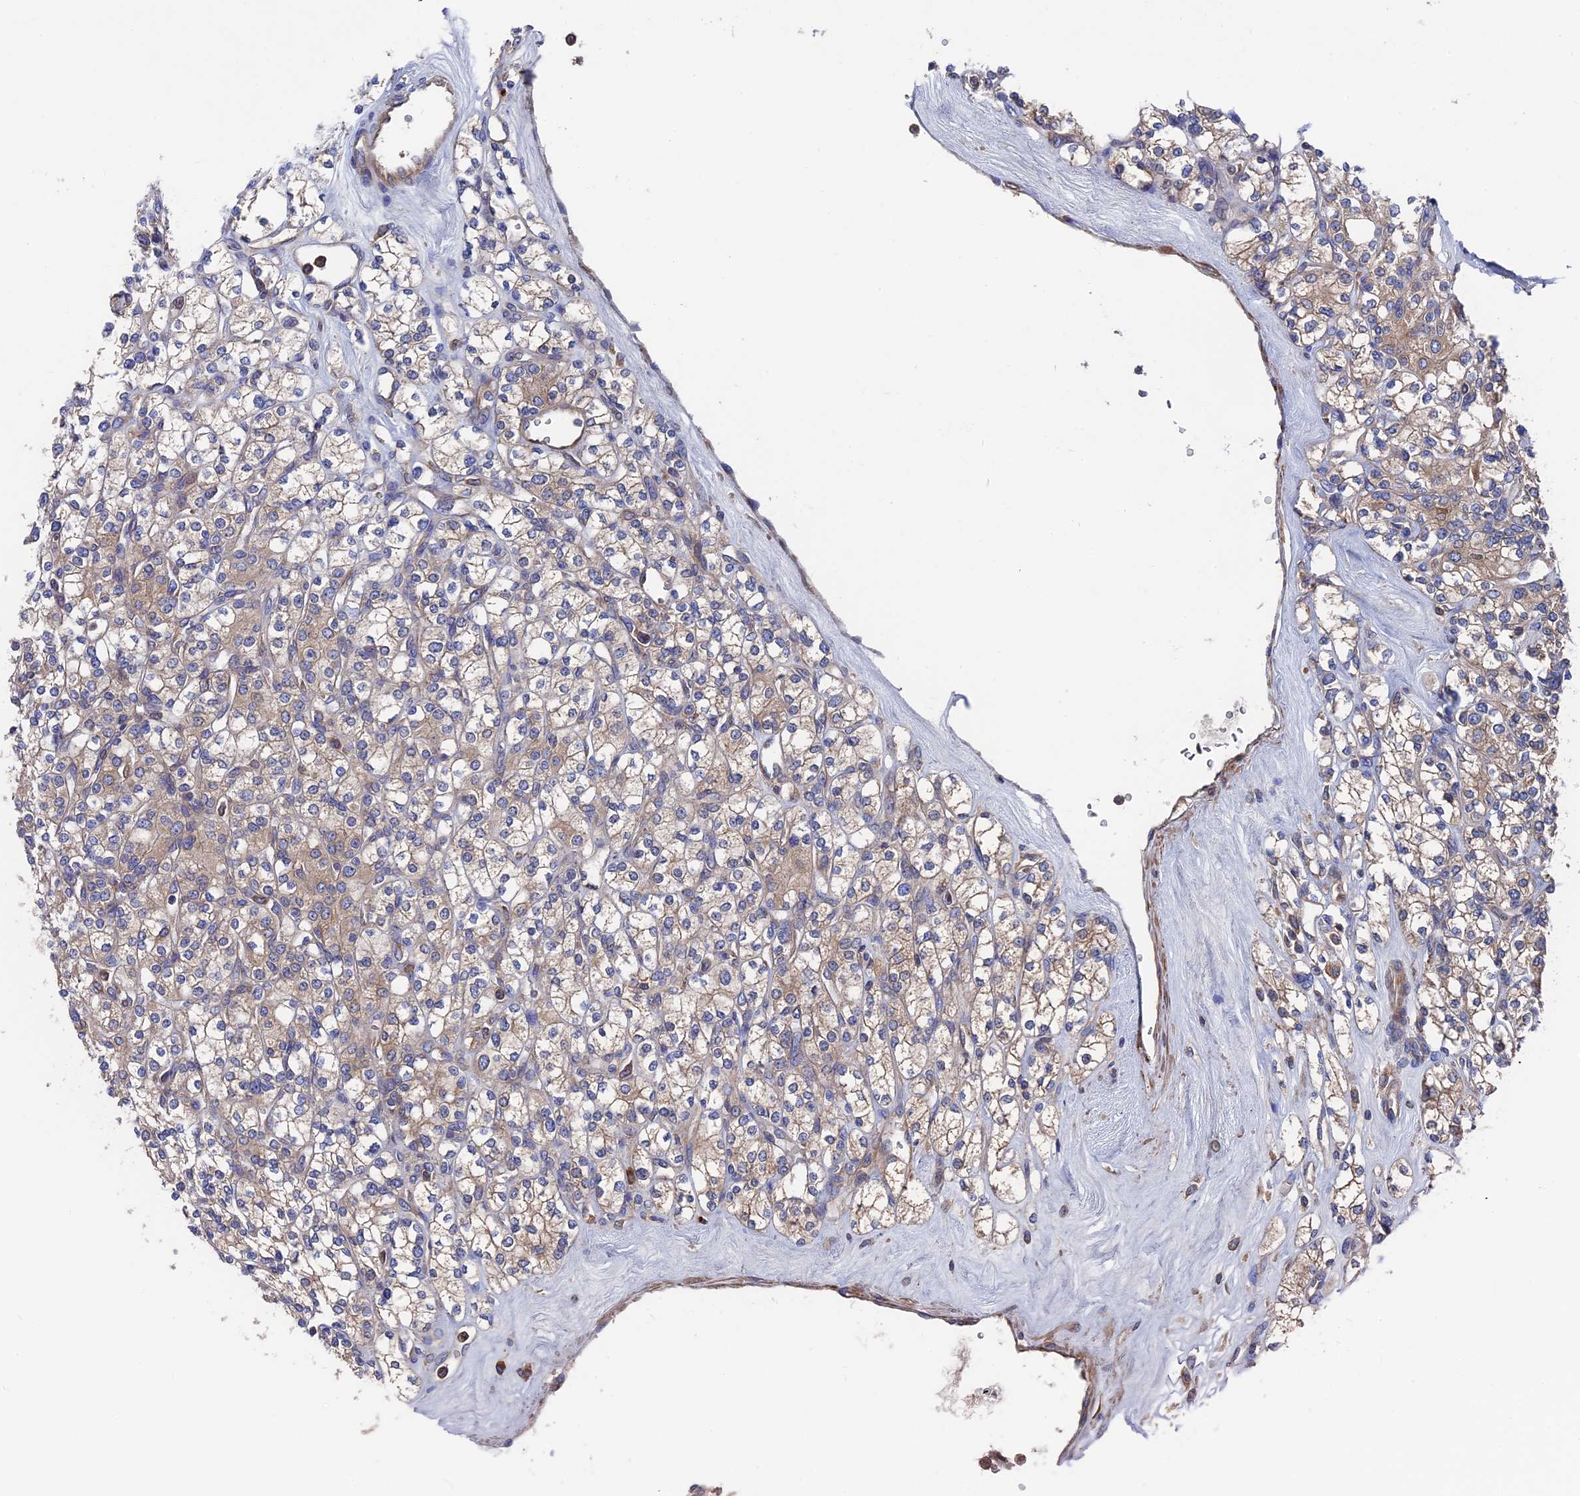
{"staining": {"intensity": "weak", "quantity": "25%-75%", "location": "cytoplasmic/membranous"}, "tissue": "renal cancer", "cell_type": "Tumor cells", "image_type": "cancer", "snomed": [{"axis": "morphology", "description": "Adenocarcinoma, NOS"}, {"axis": "topography", "description": "Kidney"}], "caption": "A brown stain highlights weak cytoplasmic/membranous positivity of a protein in renal cancer tumor cells. (DAB IHC with brightfield microscopy, high magnification).", "gene": "DNAJC3", "patient": {"sex": "male", "age": 77}}